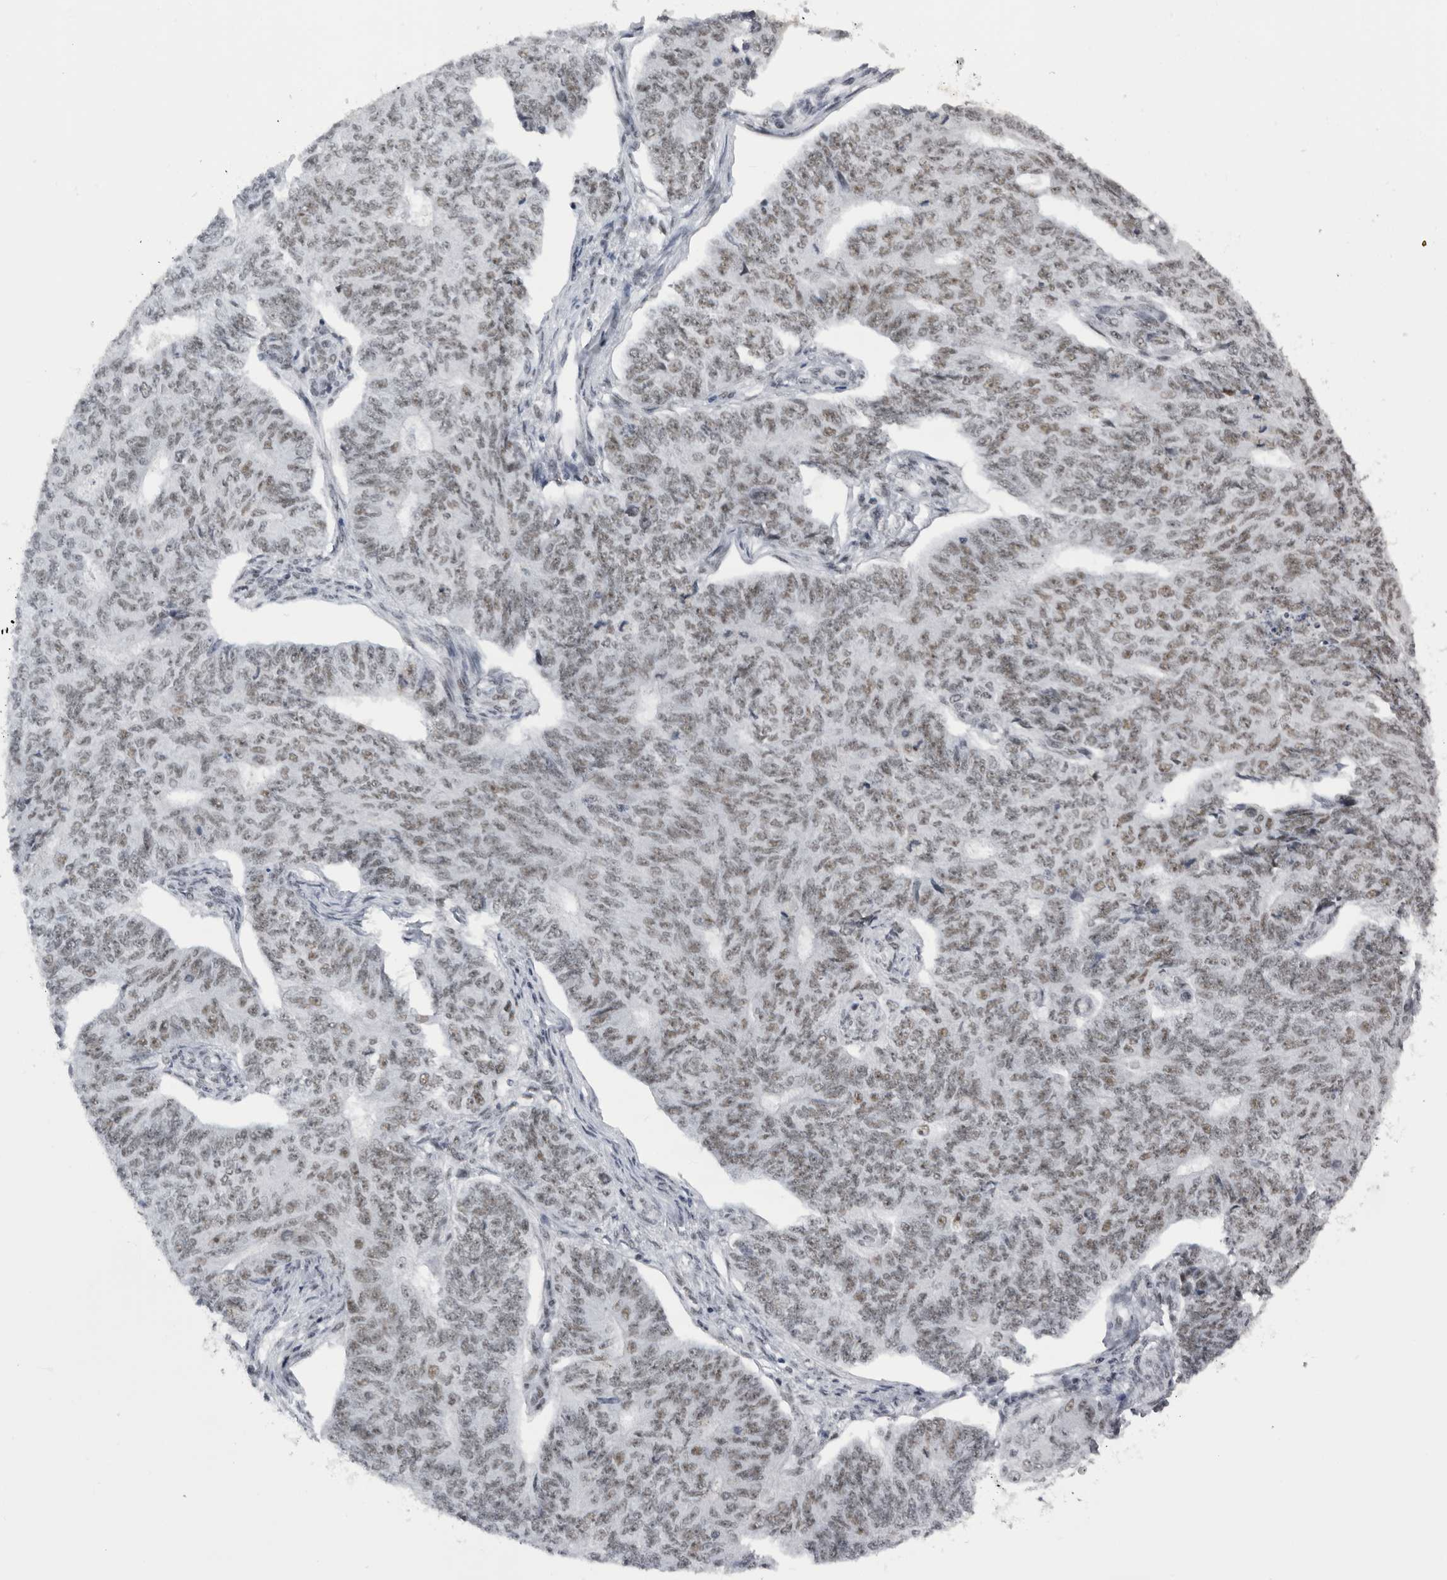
{"staining": {"intensity": "moderate", "quantity": "25%-75%", "location": "nuclear"}, "tissue": "endometrial cancer", "cell_type": "Tumor cells", "image_type": "cancer", "snomed": [{"axis": "morphology", "description": "Adenocarcinoma, NOS"}, {"axis": "topography", "description": "Endometrium"}], "caption": "Tumor cells show medium levels of moderate nuclear positivity in about 25%-75% of cells in adenocarcinoma (endometrial).", "gene": "DHX9", "patient": {"sex": "female", "age": 32}}